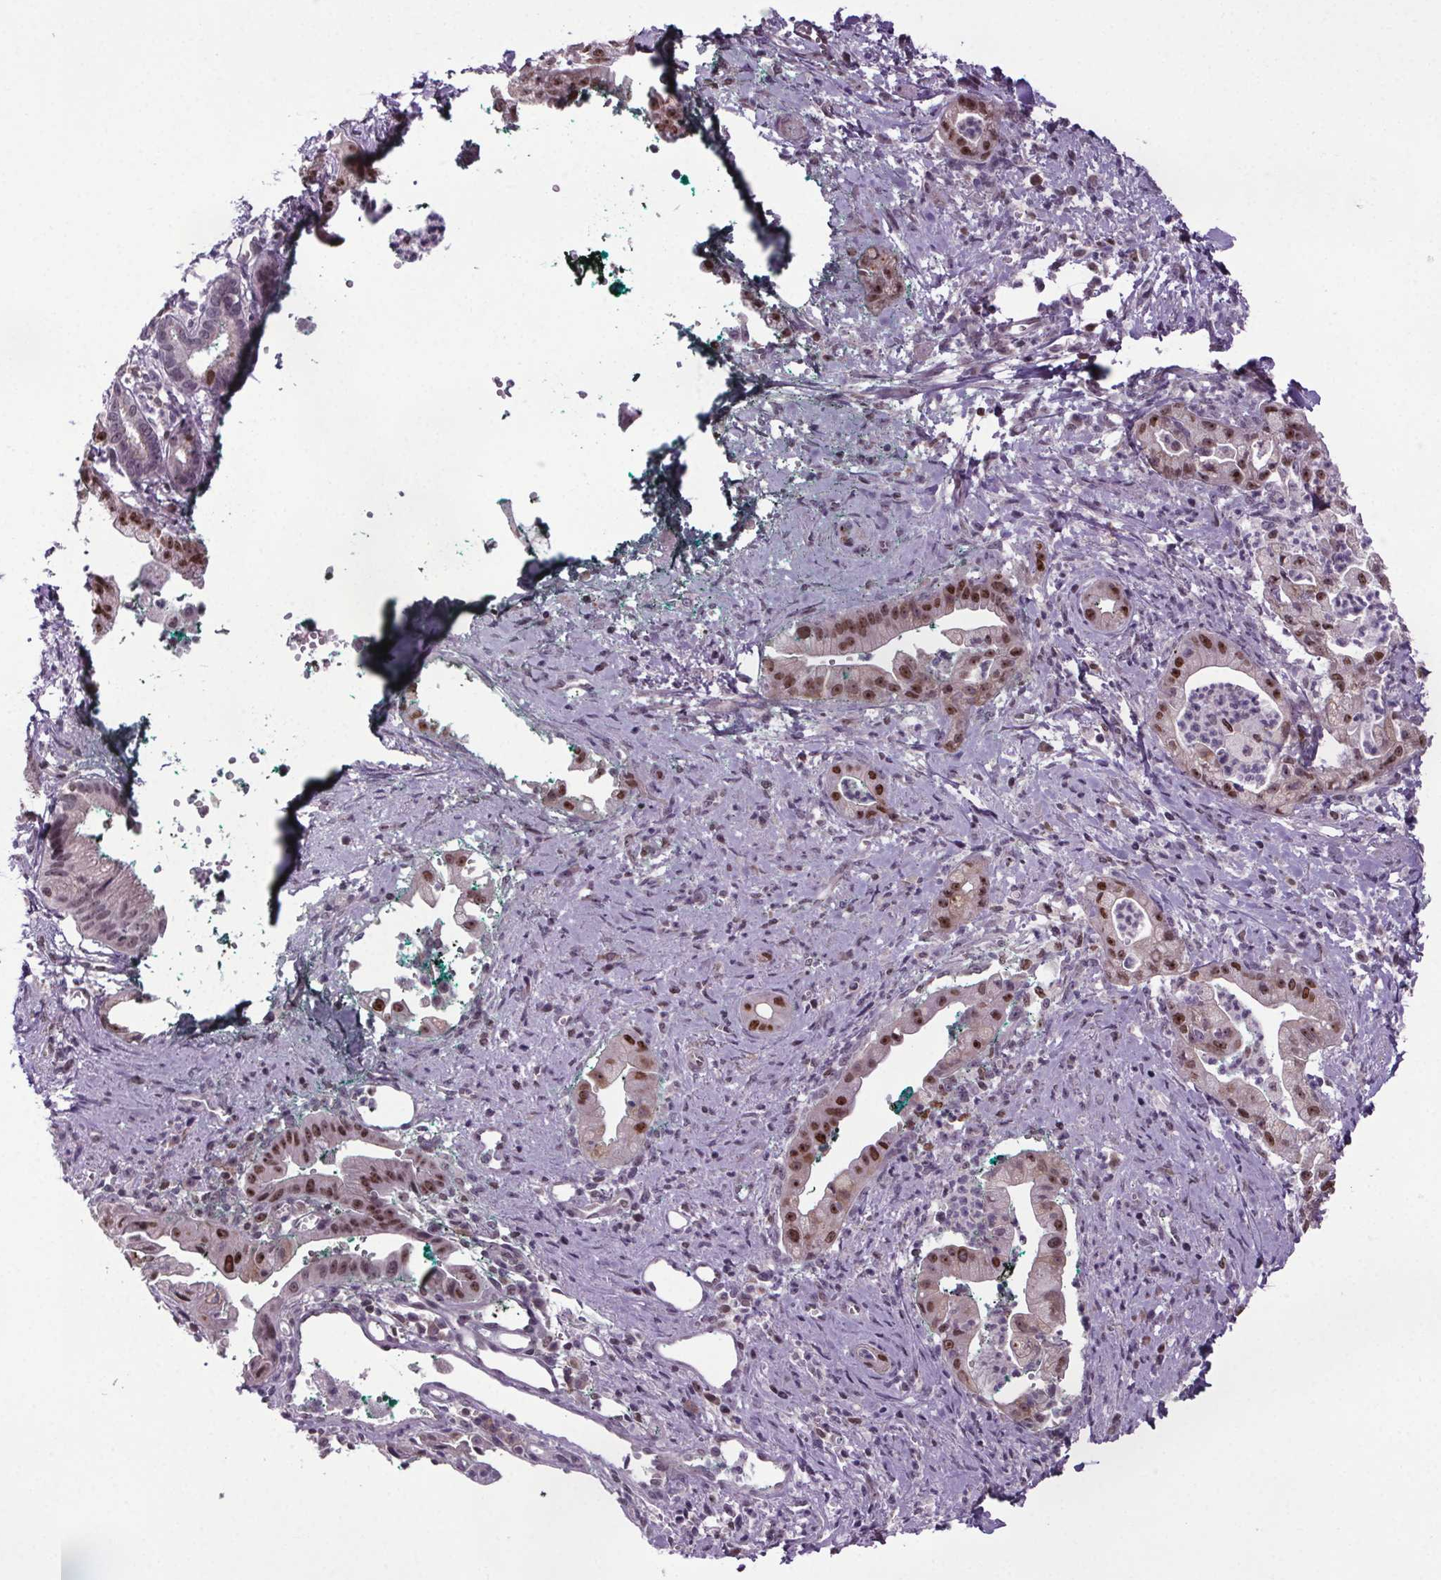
{"staining": {"intensity": "moderate", "quantity": ">75%", "location": "nuclear"}, "tissue": "pancreatic cancer", "cell_type": "Tumor cells", "image_type": "cancer", "snomed": [{"axis": "morphology", "description": "Normal tissue, NOS"}, {"axis": "morphology", "description": "Adenocarcinoma, NOS"}, {"axis": "topography", "description": "Lymph node"}, {"axis": "topography", "description": "Pancreas"}], "caption": "Adenocarcinoma (pancreatic) stained with DAB IHC displays medium levels of moderate nuclear staining in approximately >75% of tumor cells.", "gene": "ATMIN", "patient": {"sex": "female", "age": 58}}